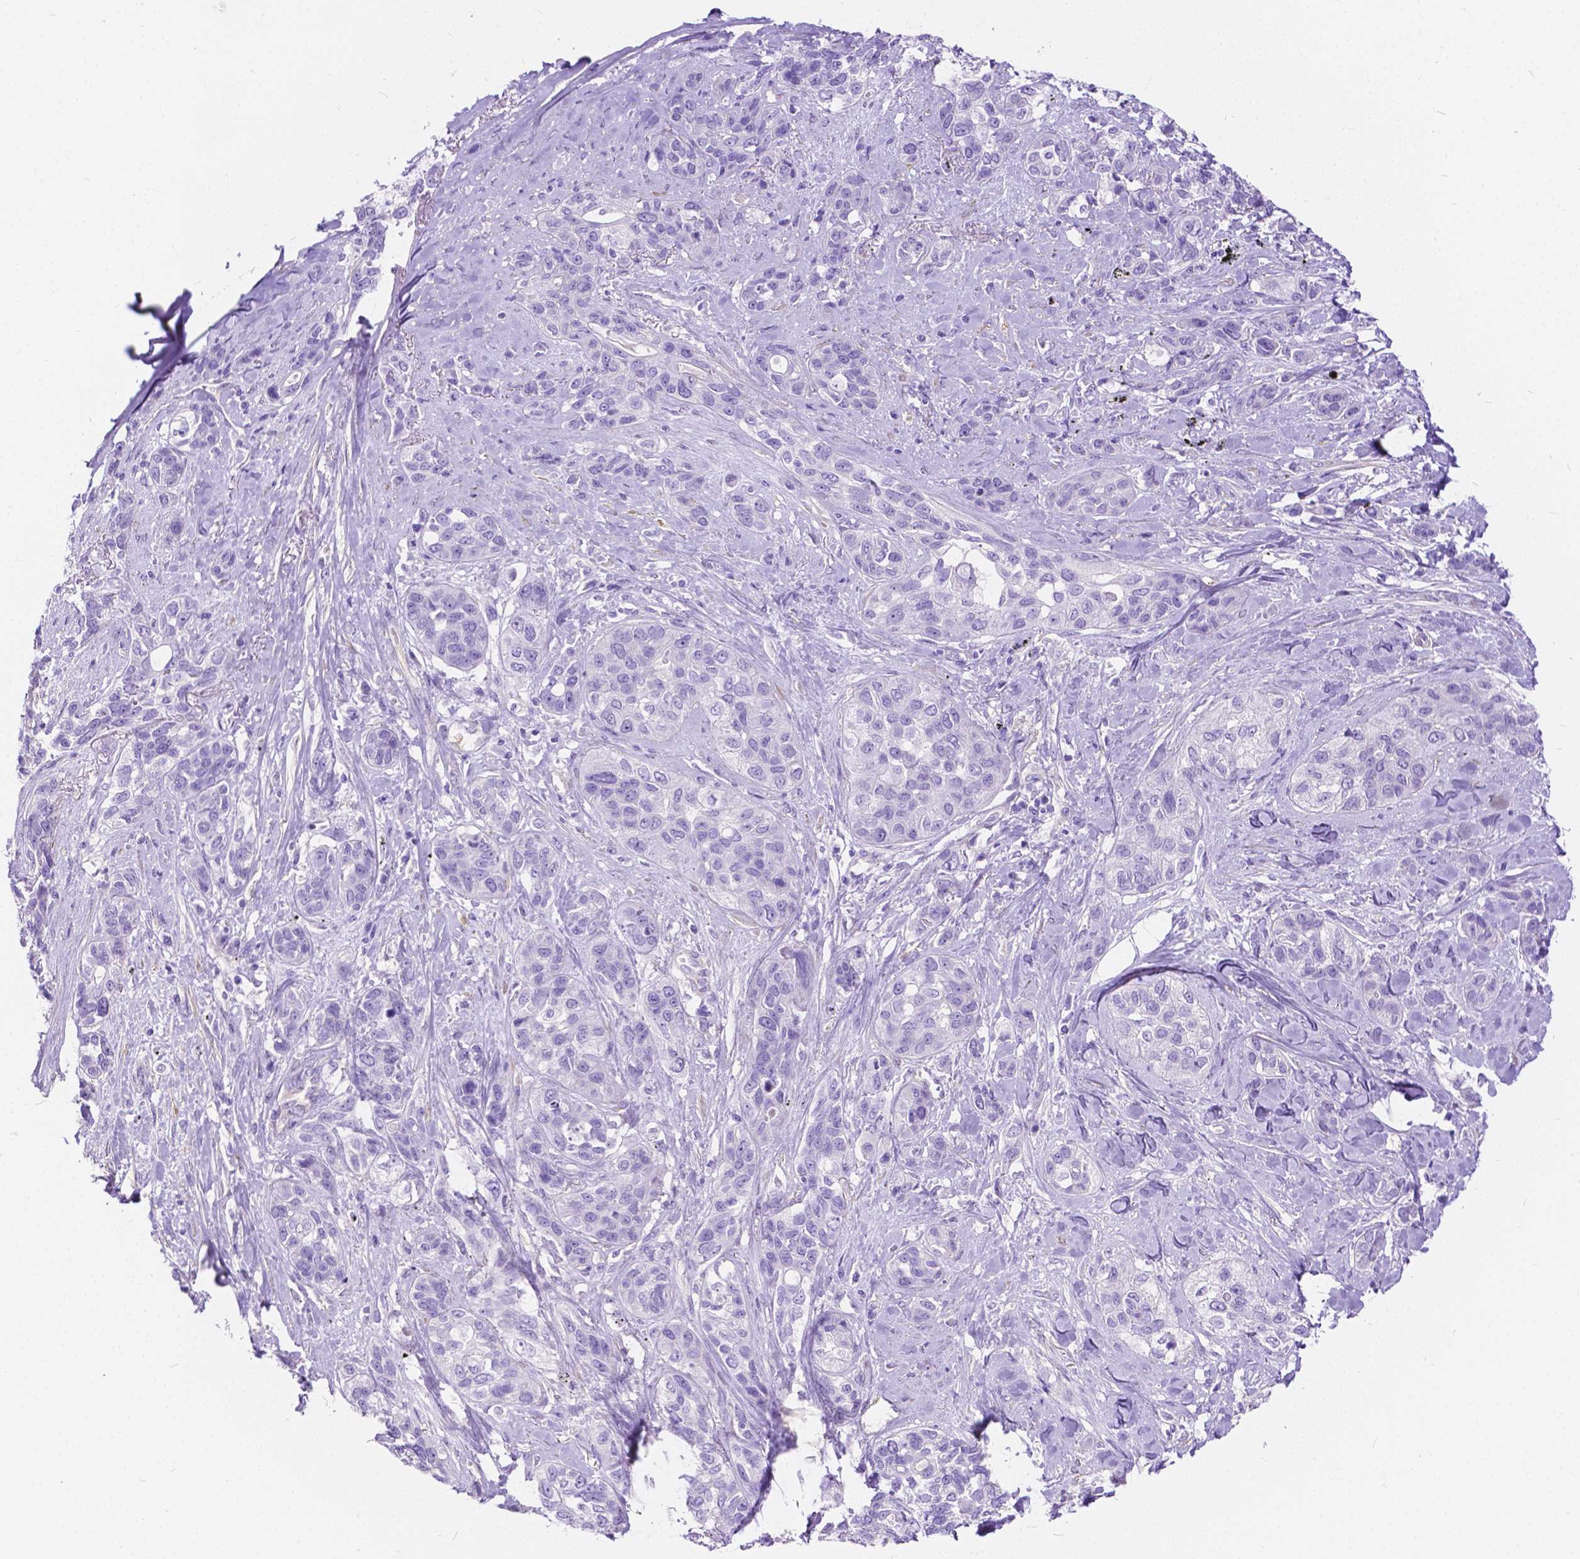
{"staining": {"intensity": "negative", "quantity": "none", "location": "none"}, "tissue": "lung cancer", "cell_type": "Tumor cells", "image_type": "cancer", "snomed": [{"axis": "morphology", "description": "Squamous cell carcinoma, NOS"}, {"axis": "topography", "description": "Lung"}], "caption": "Tumor cells show no significant expression in lung cancer (squamous cell carcinoma).", "gene": "CHRM1", "patient": {"sex": "female", "age": 70}}